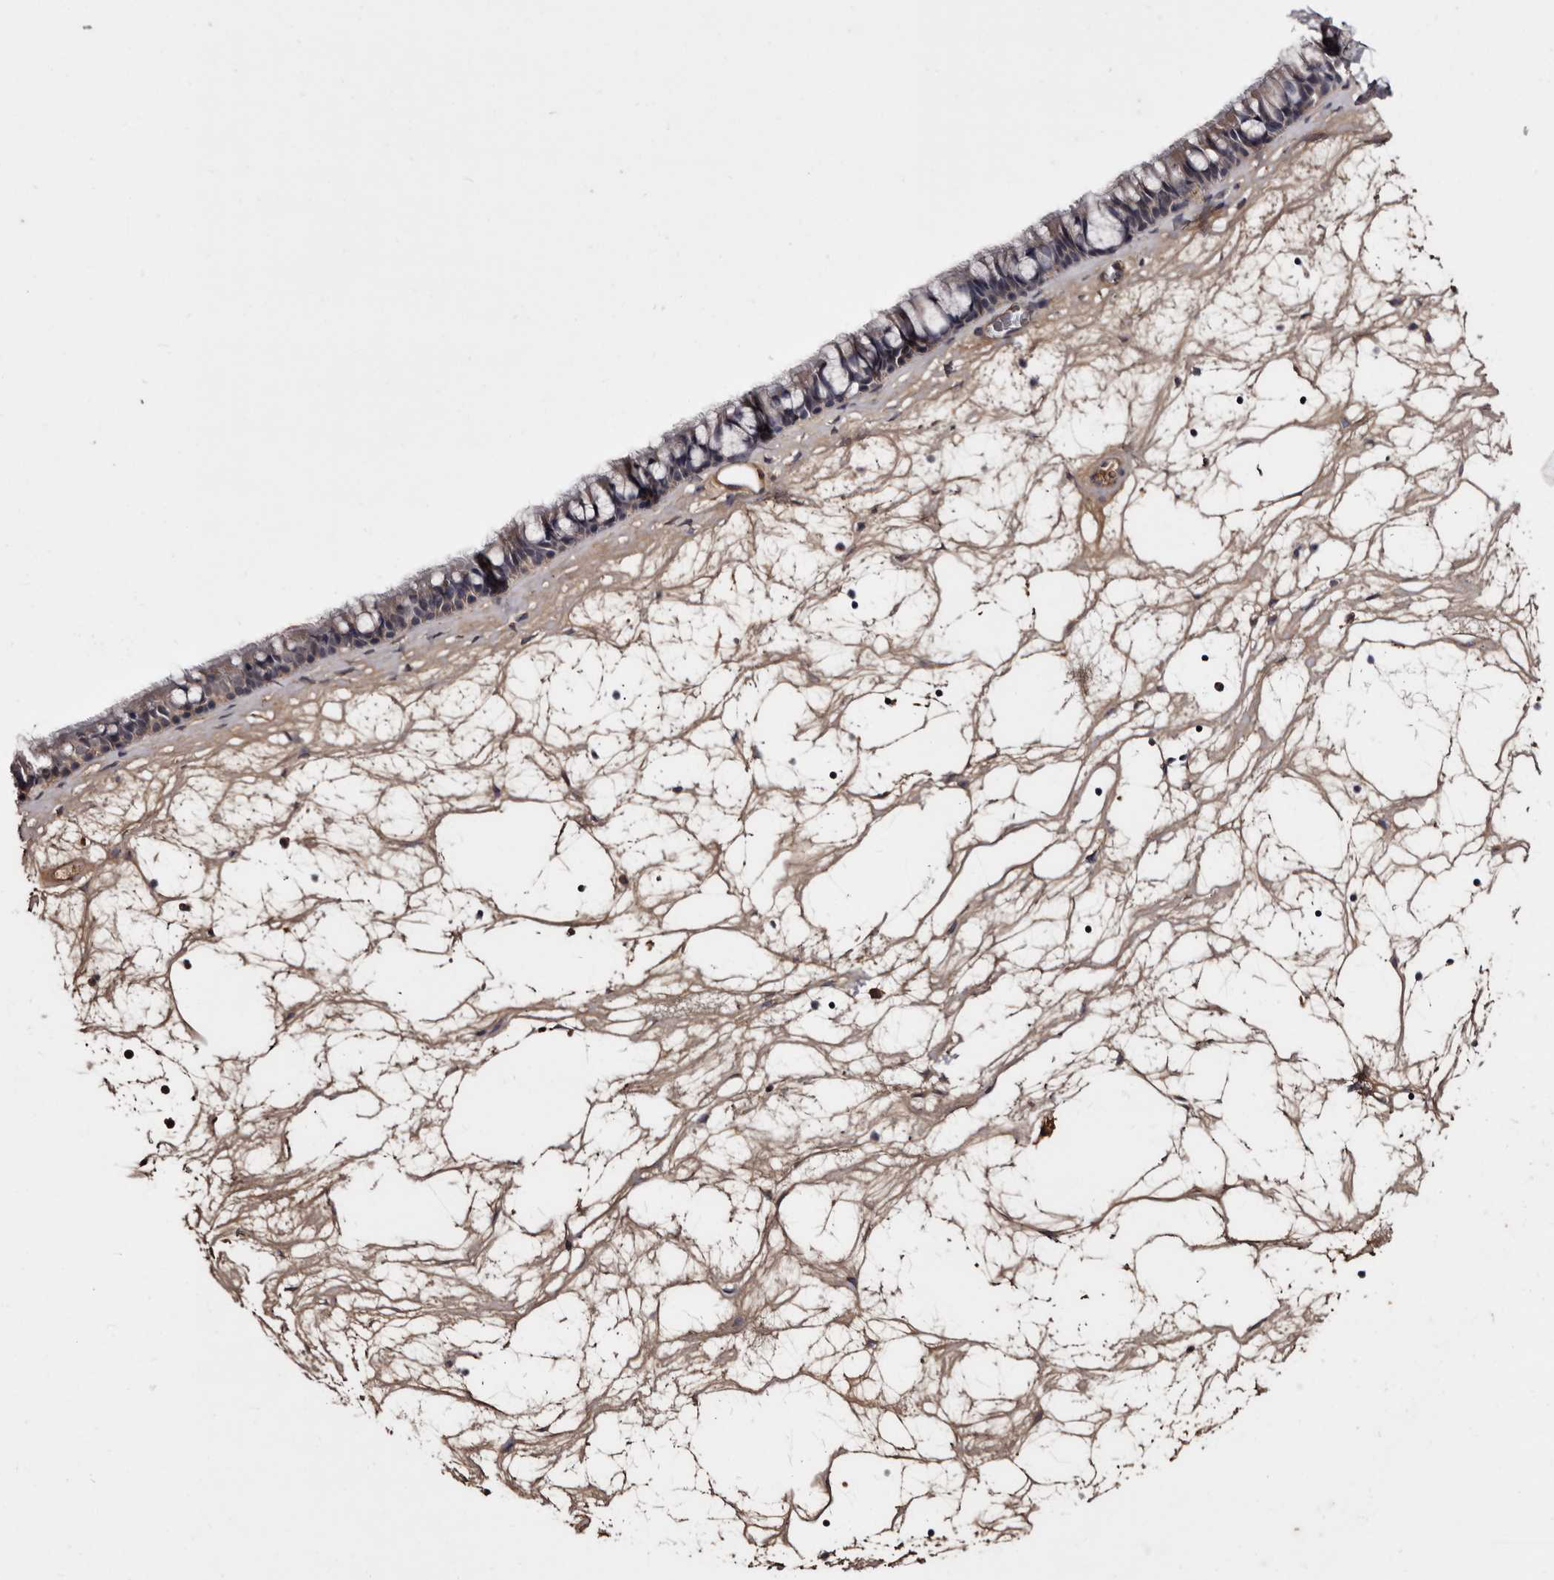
{"staining": {"intensity": "weak", "quantity": "25%-75%", "location": "cytoplasmic/membranous"}, "tissue": "nasopharynx", "cell_type": "Respiratory epithelial cells", "image_type": "normal", "snomed": [{"axis": "morphology", "description": "Normal tissue, NOS"}, {"axis": "topography", "description": "Nasopharynx"}], "caption": "Immunohistochemistry (DAB) staining of normal nasopharynx exhibits weak cytoplasmic/membranous protein positivity in approximately 25%-75% of respiratory epithelial cells. (Brightfield microscopy of DAB IHC at high magnification).", "gene": "CYP1B1", "patient": {"sex": "male", "age": 64}}